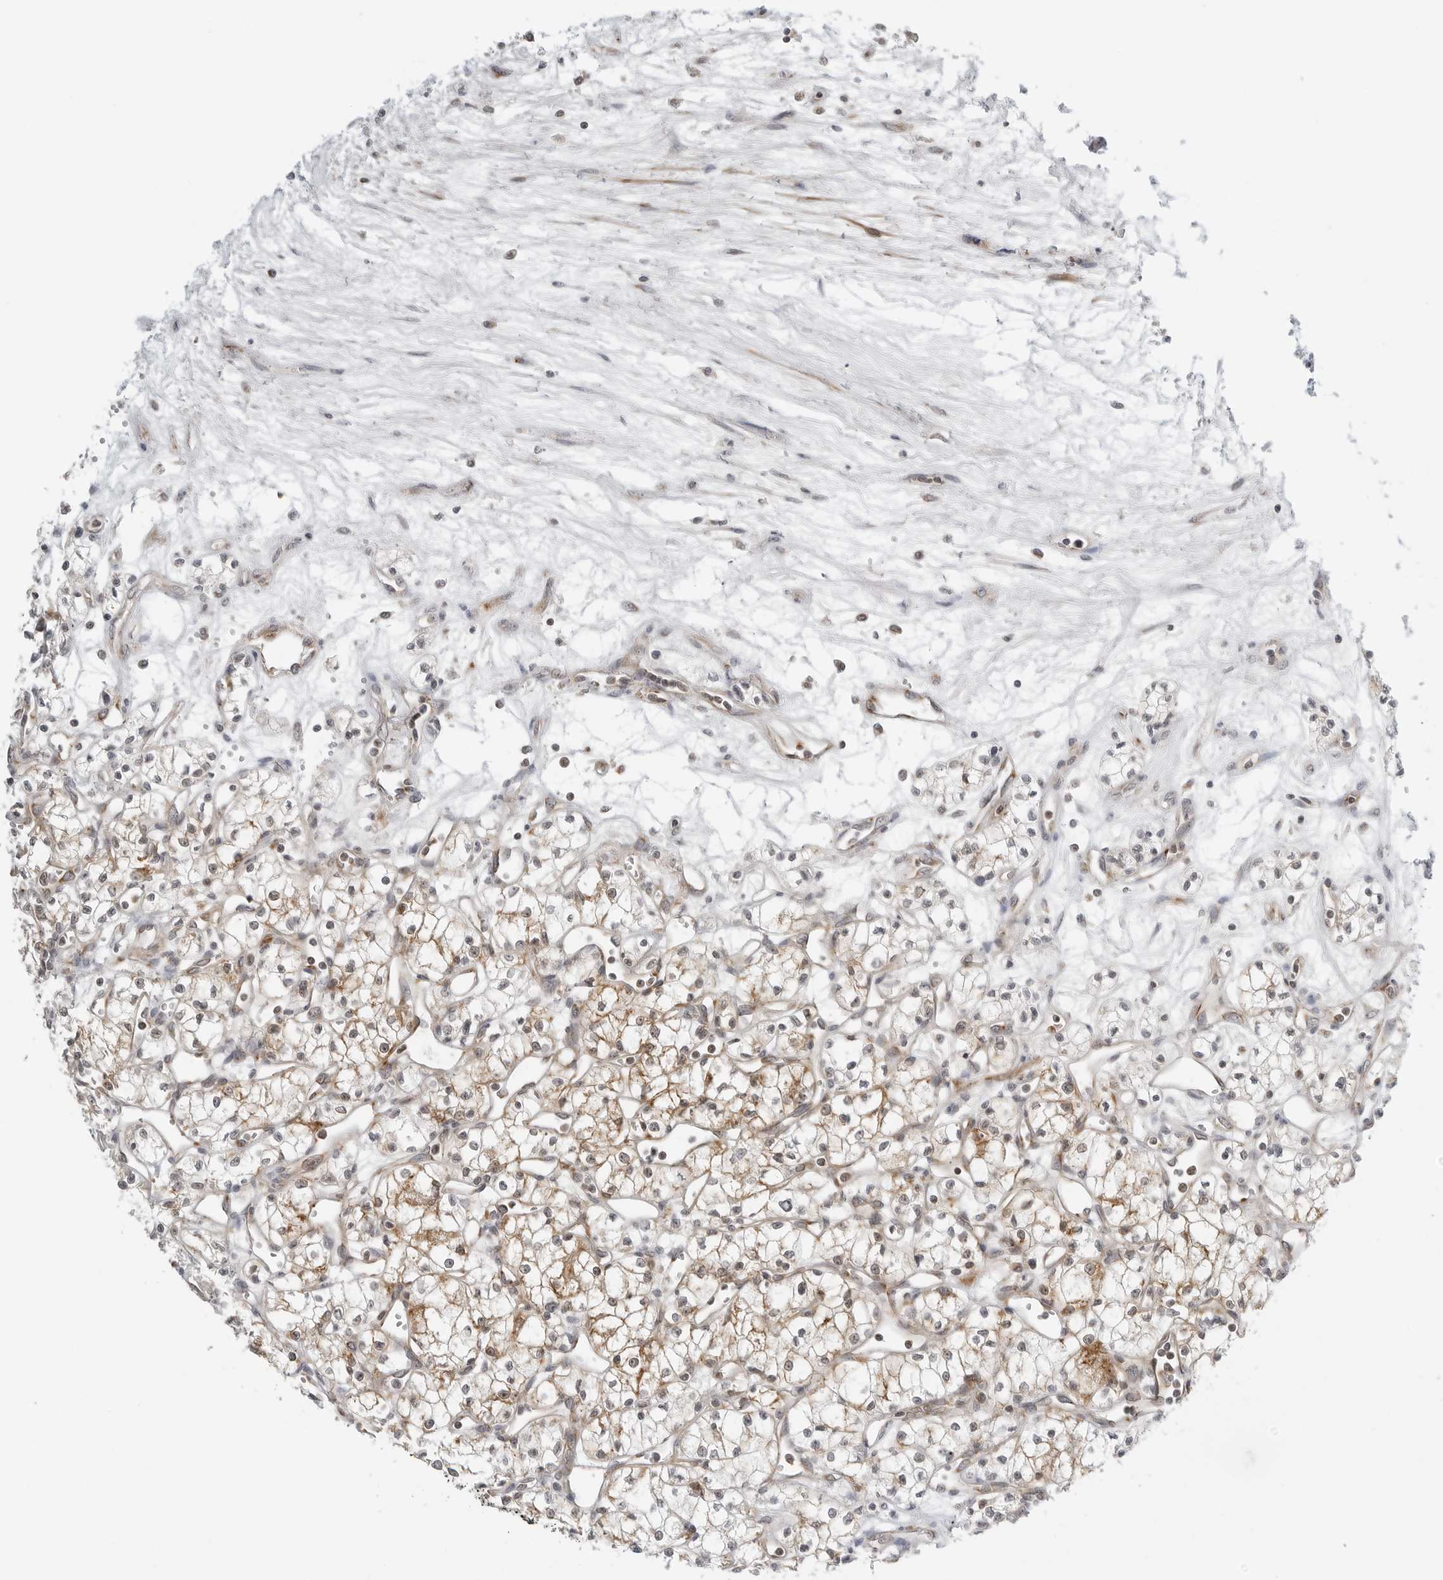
{"staining": {"intensity": "moderate", "quantity": "25%-75%", "location": "cytoplasmic/membranous"}, "tissue": "renal cancer", "cell_type": "Tumor cells", "image_type": "cancer", "snomed": [{"axis": "morphology", "description": "Adenocarcinoma, NOS"}, {"axis": "topography", "description": "Kidney"}], "caption": "Protein expression analysis of renal cancer reveals moderate cytoplasmic/membranous staining in about 25%-75% of tumor cells.", "gene": "PEX2", "patient": {"sex": "male", "age": 59}}